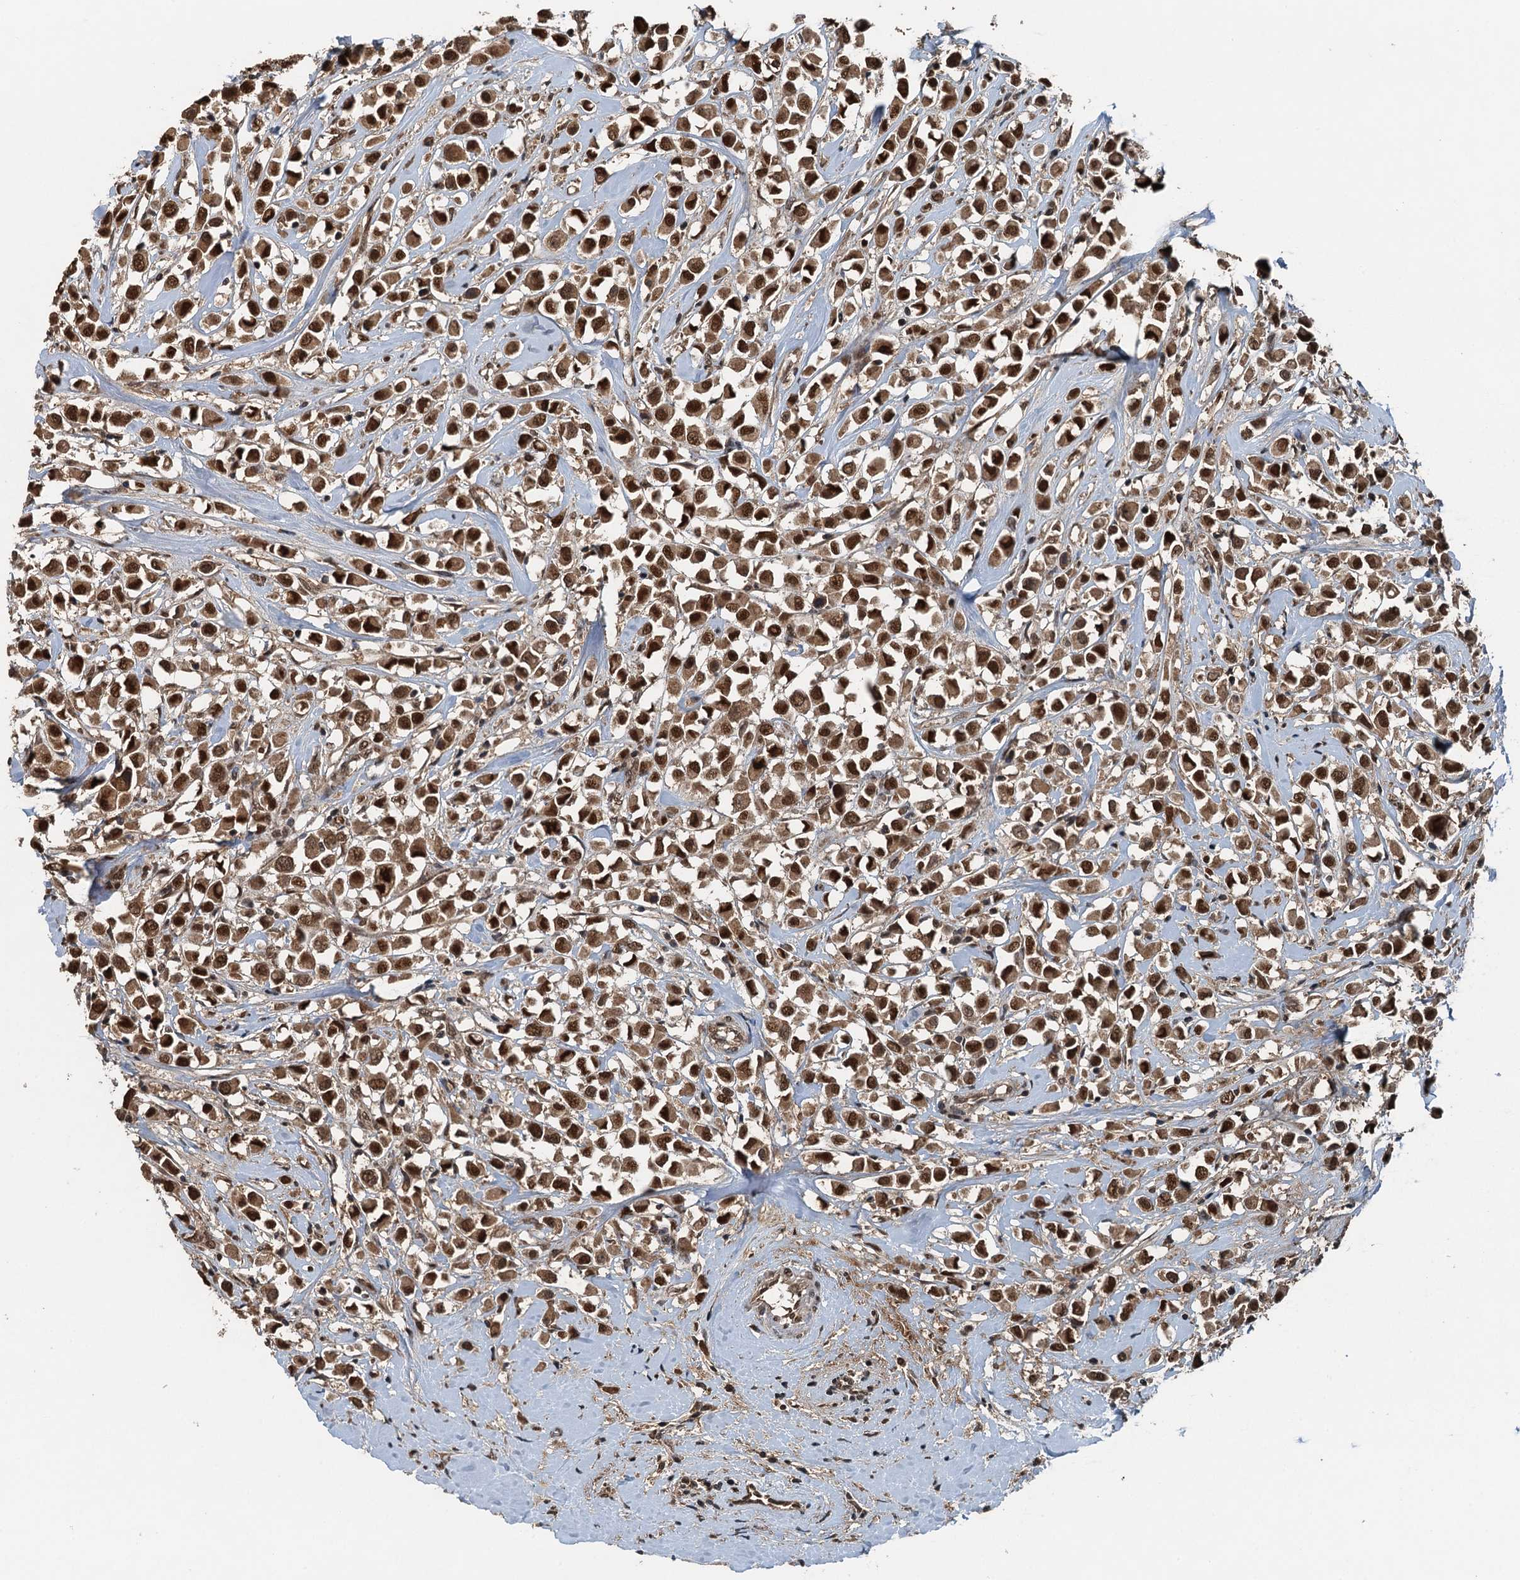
{"staining": {"intensity": "strong", "quantity": ">75%", "location": "nuclear"}, "tissue": "breast cancer", "cell_type": "Tumor cells", "image_type": "cancer", "snomed": [{"axis": "morphology", "description": "Duct carcinoma"}, {"axis": "topography", "description": "Breast"}], "caption": "Breast intraductal carcinoma stained with a brown dye demonstrates strong nuclear positive staining in approximately >75% of tumor cells.", "gene": "UBXN6", "patient": {"sex": "female", "age": 61}}